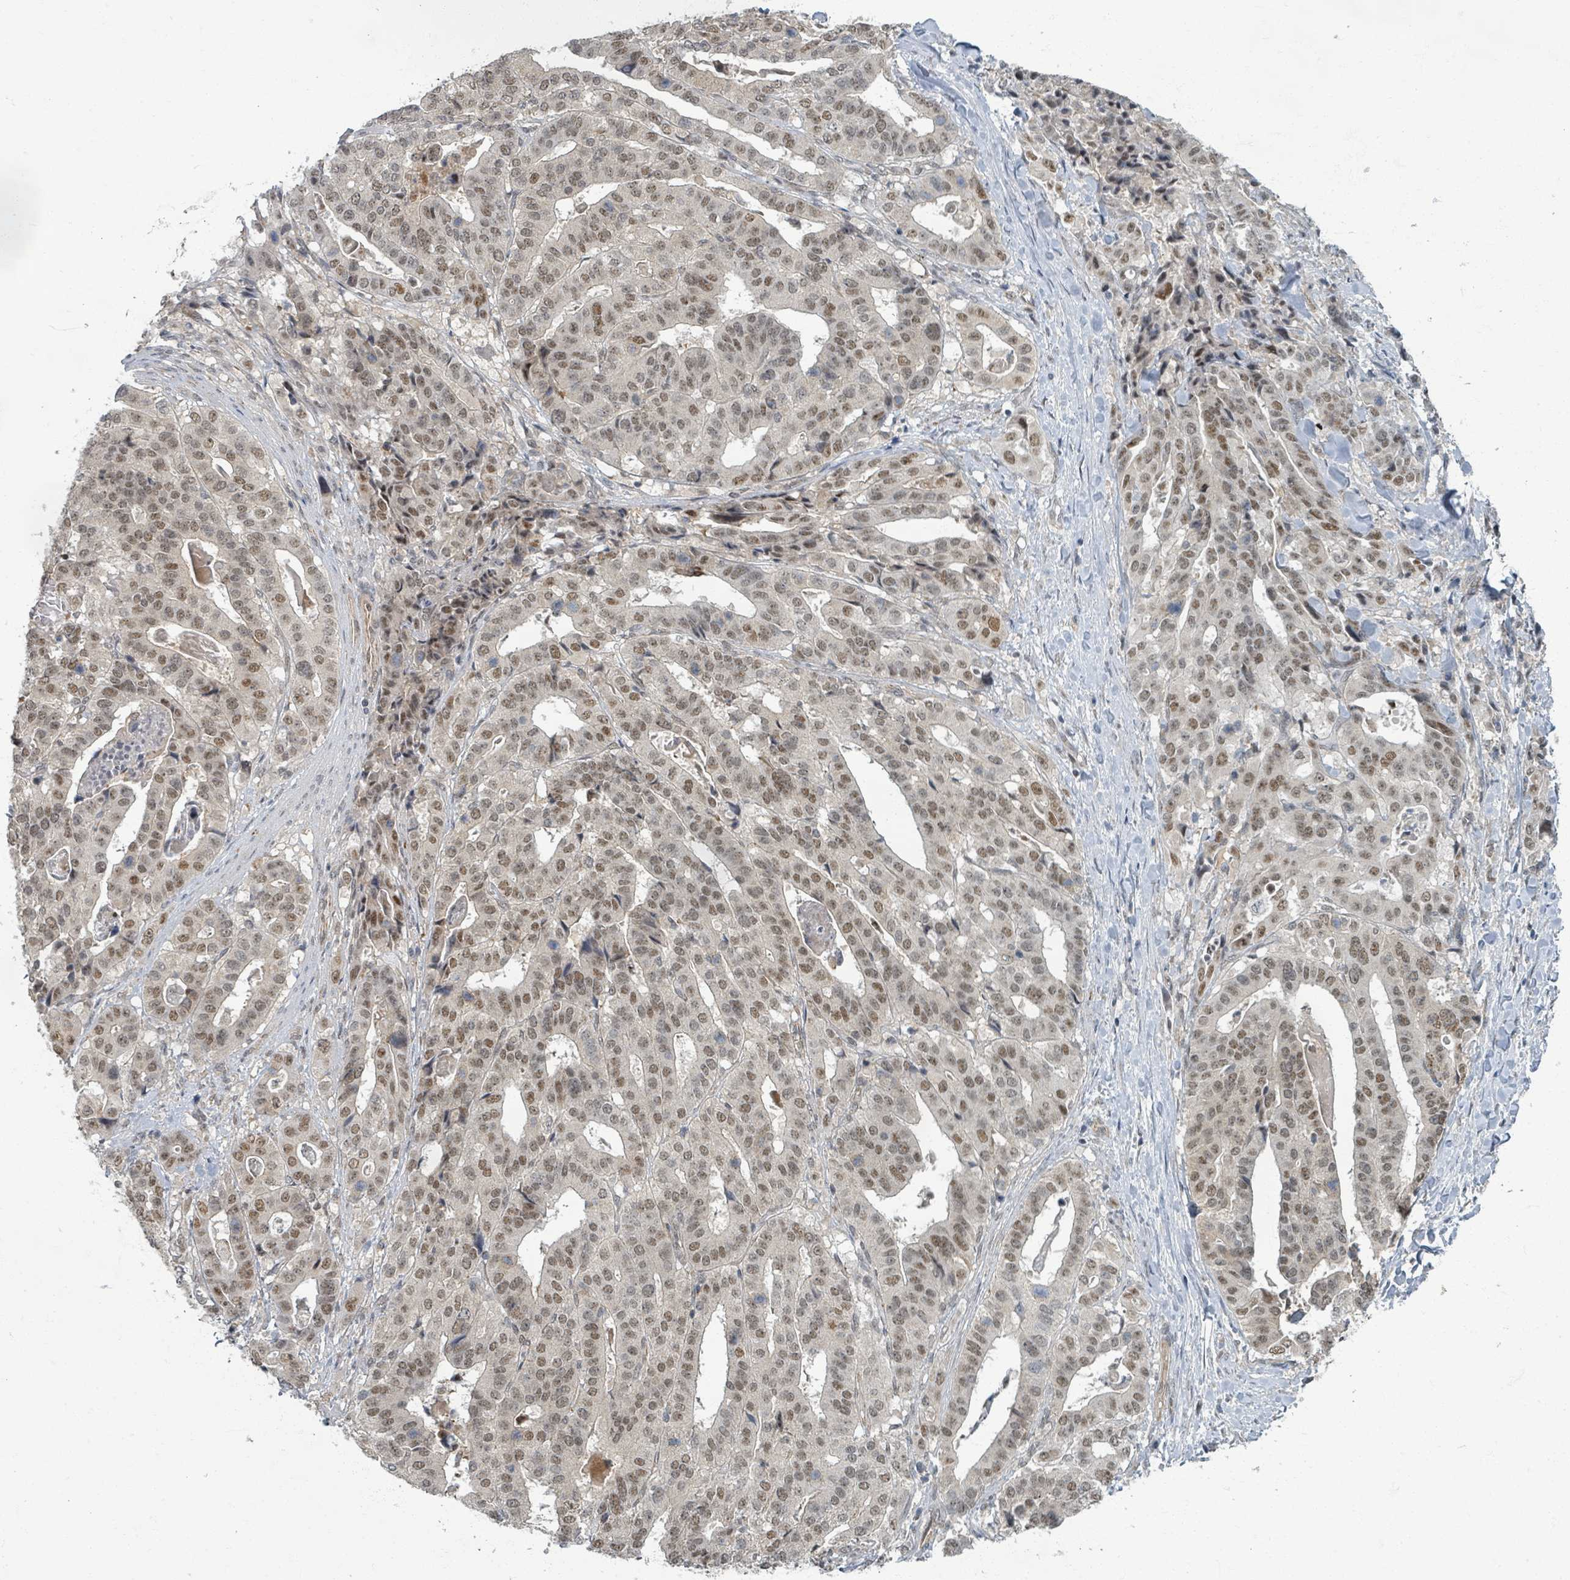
{"staining": {"intensity": "weak", "quantity": ">75%", "location": "nuclear"}, "tissue": "stomach cancer", "cell_type": "Tumor cells", "image_type": "cancer", "snomed": [{"axis": "morphology", "description": "Adenocarcinoma, NOS"}, {"axis": "topography", "description": "Stomach"}], "caption": "An immunohistochemistry (IHC) histopathology image of tumor tissue is shown. Protein staining in brown shows weak nuclear positivity in adenocarcinoma (stomach) within tumor cells.", "gene": "INTS15", "patient": {"sex": "male", "age": 48}}